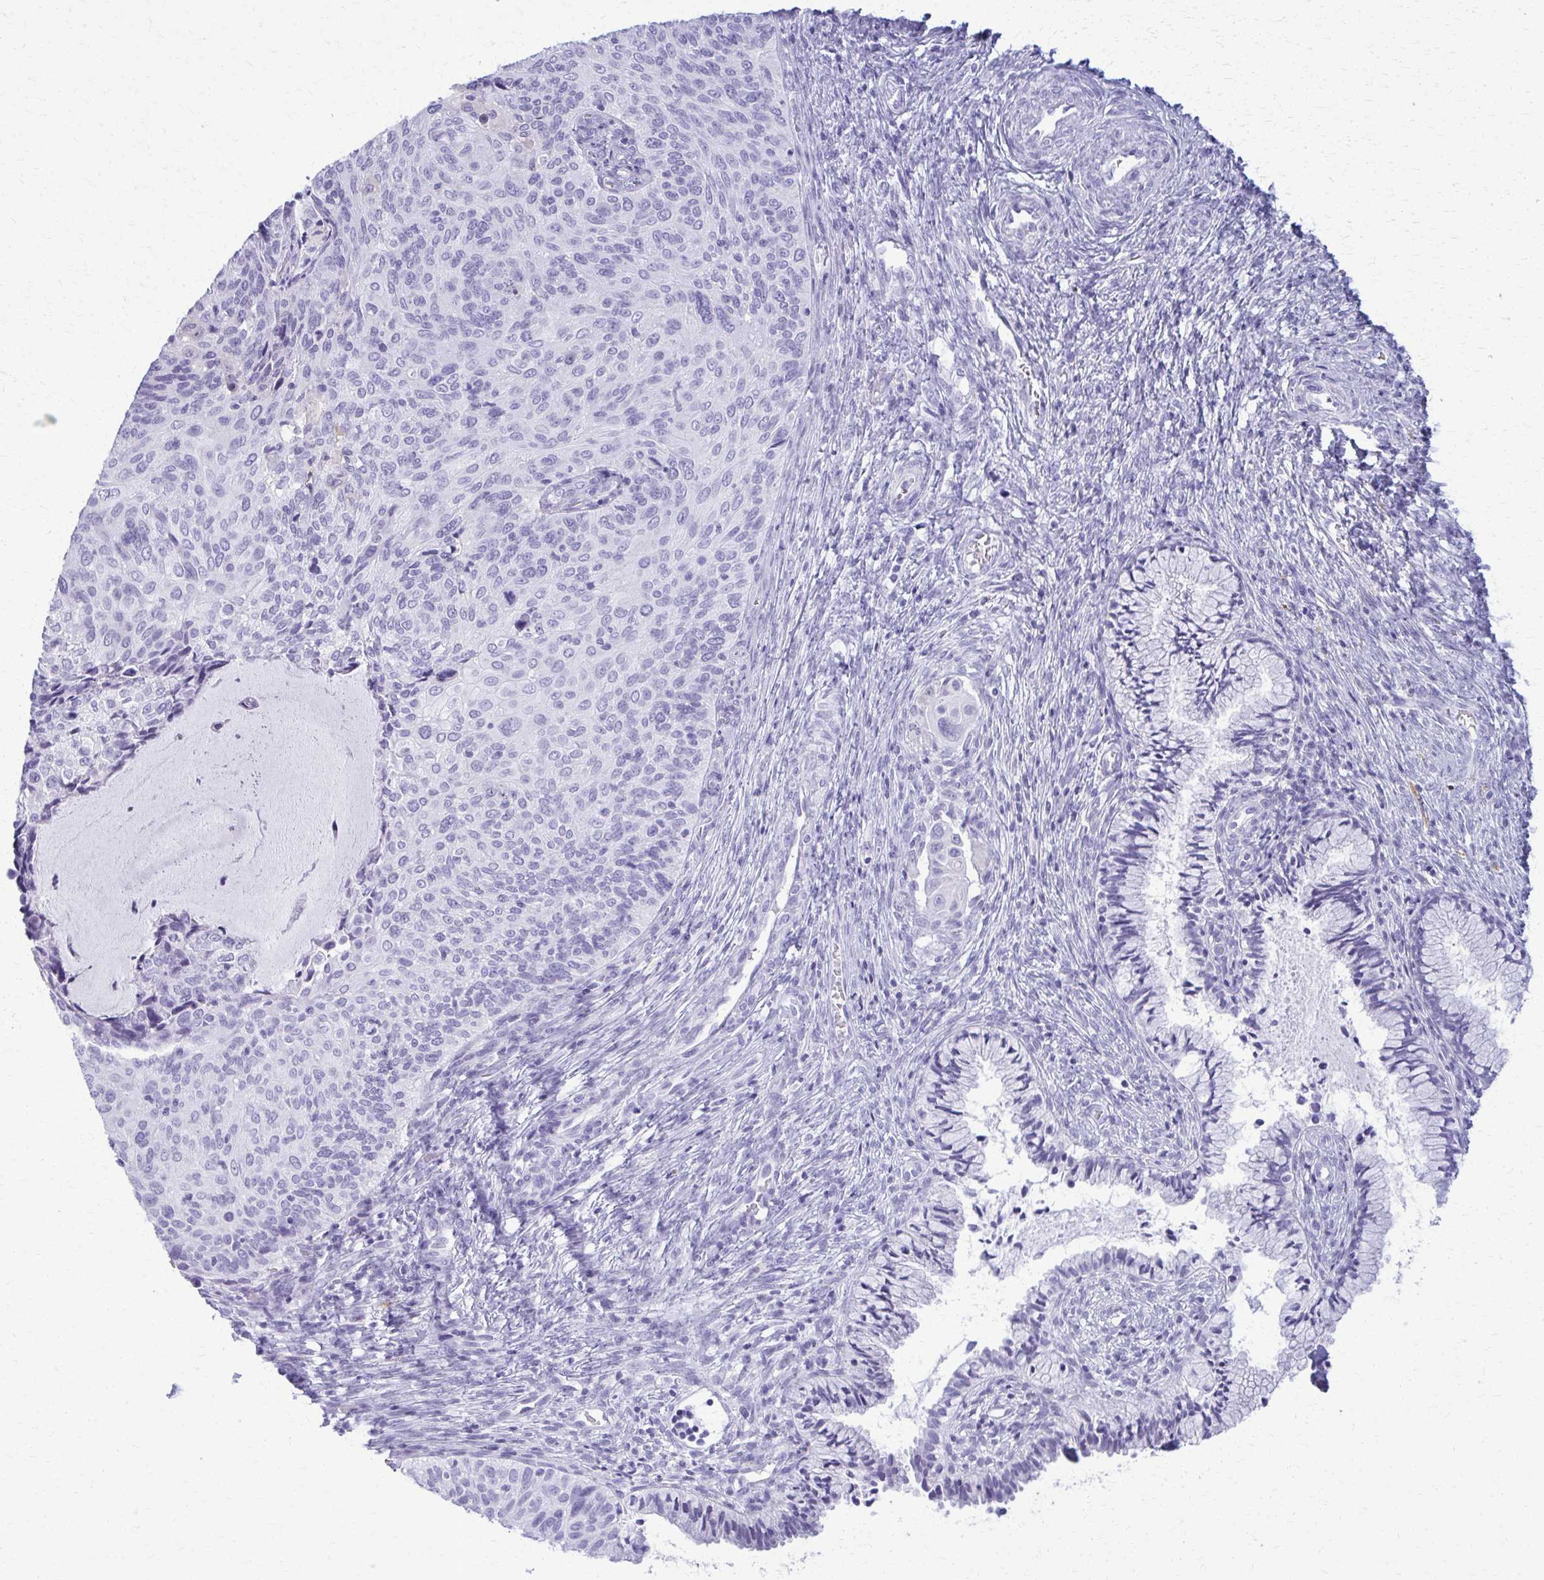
{"staining": {"intensity": "negative", "quantity": "none", "location": "none"}, "tissue": "cervical cancer", "cell_type": "Tumor cells", "image_type": "cancer", "snomed": [{"axis": "morphology", "description": "Squamous cell carcinoma, NOS"}, {"axis": "topography", "description": "Cervix"}], "caption": "An image of human cervical squamous cell carcinoma is negative for staining in tumor cells. Nuclei are stained in blue.", "gene": "ACSM2B", "patient": {"sex": "female", "age": 49}}